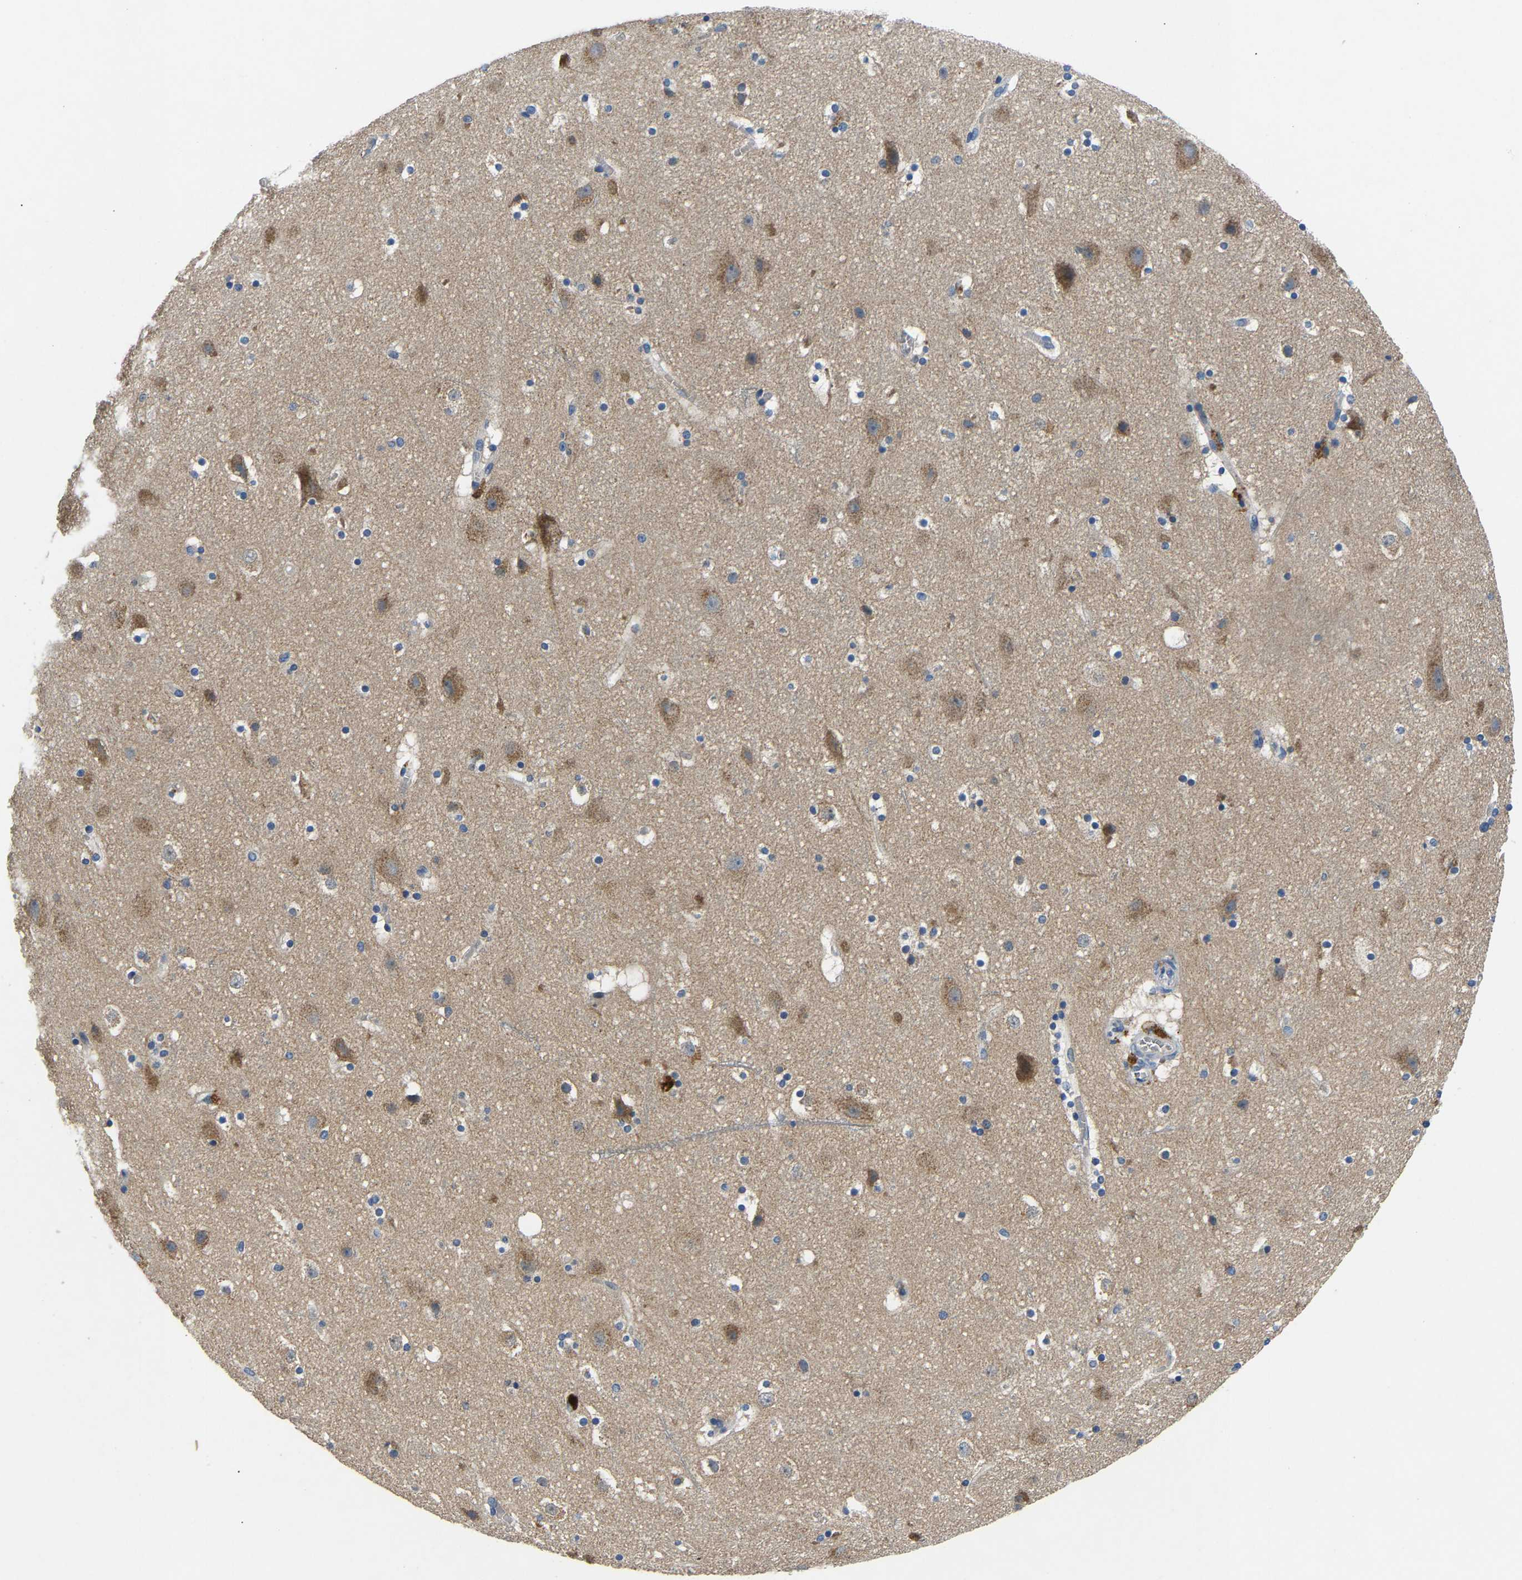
{"staining": {"intensity": "negative", "quantity": "none", "location": "none"}, "tissue": "cerebral cortex", "cell_type": "Endothelial cells", "image_type": "normal", "snomed": [{"axis": "morphology", "description": "Normal tissue, NOS"}, {"axis": "topography", "description": "Cerebral cortex"}], "caption": "Immunohistochemistry image of unremarkable cerebral cortex: cerebral cortex stained with DAB demonstrates no significant protein staining in endothelial cells.", "gene": "TOR1B", "patient": {"sex": "male", "age": 45}}